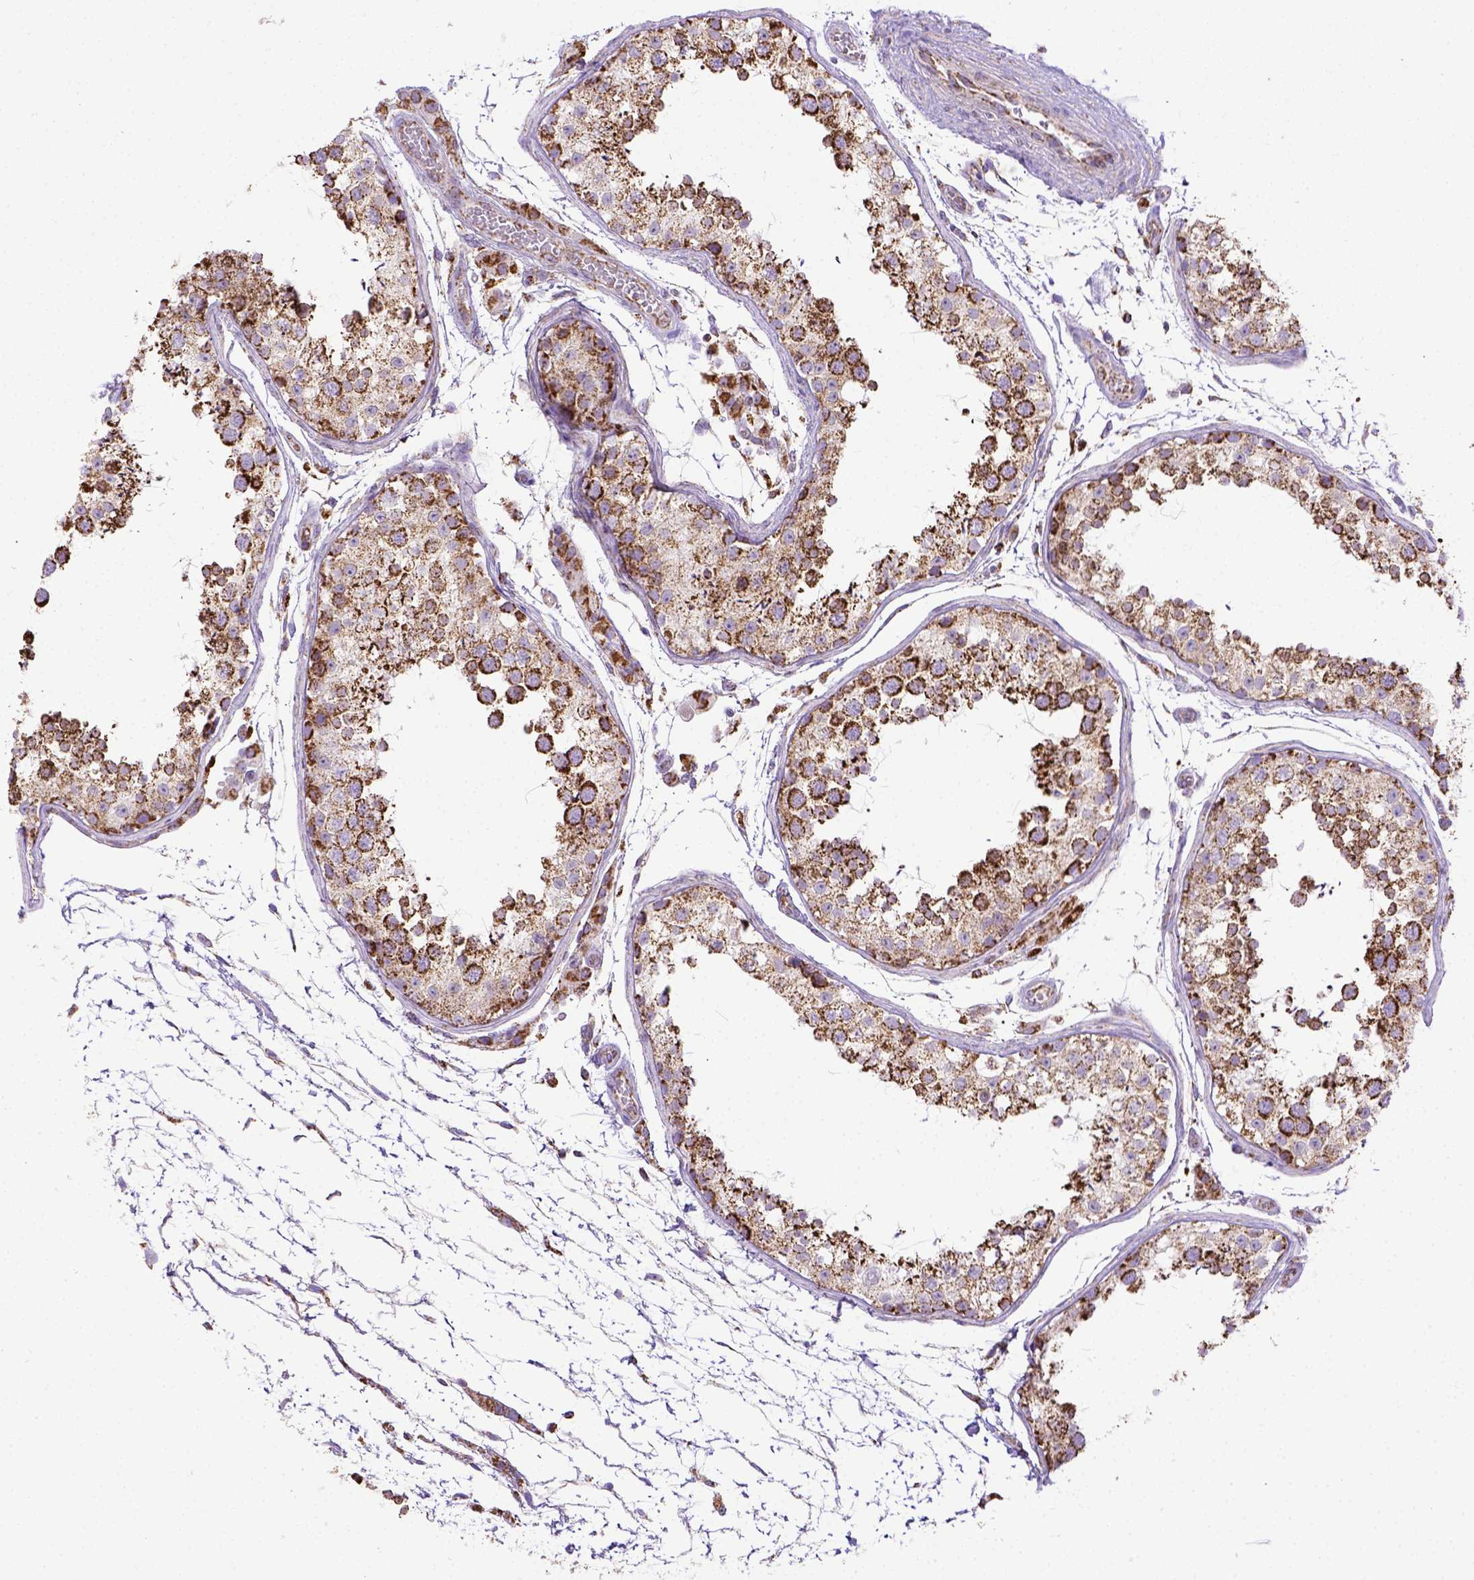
{"staining": {"intensity": "strong", "quantity": ">75%", "location": "cytoplasmic/membranous"}, "tissue": "testis", "cell_type": "Cells in seminiferous ducts", "image_type": "normal", "snomed": [{"axis": "morphology", "description": "Normal tissue, NOS"}, {"axis": "topography", "description": "Testis"}], "caption": "Benign testis reveals strong cytoplasmic/membranous positivity in about >75% of cells in seminiferous ducts, visualized by immunohistochemistry. The protein is shown in brown color, while the nuclei are stained blue.", "gene": "MT", "patient": {"sex": "male", "age": 29}}